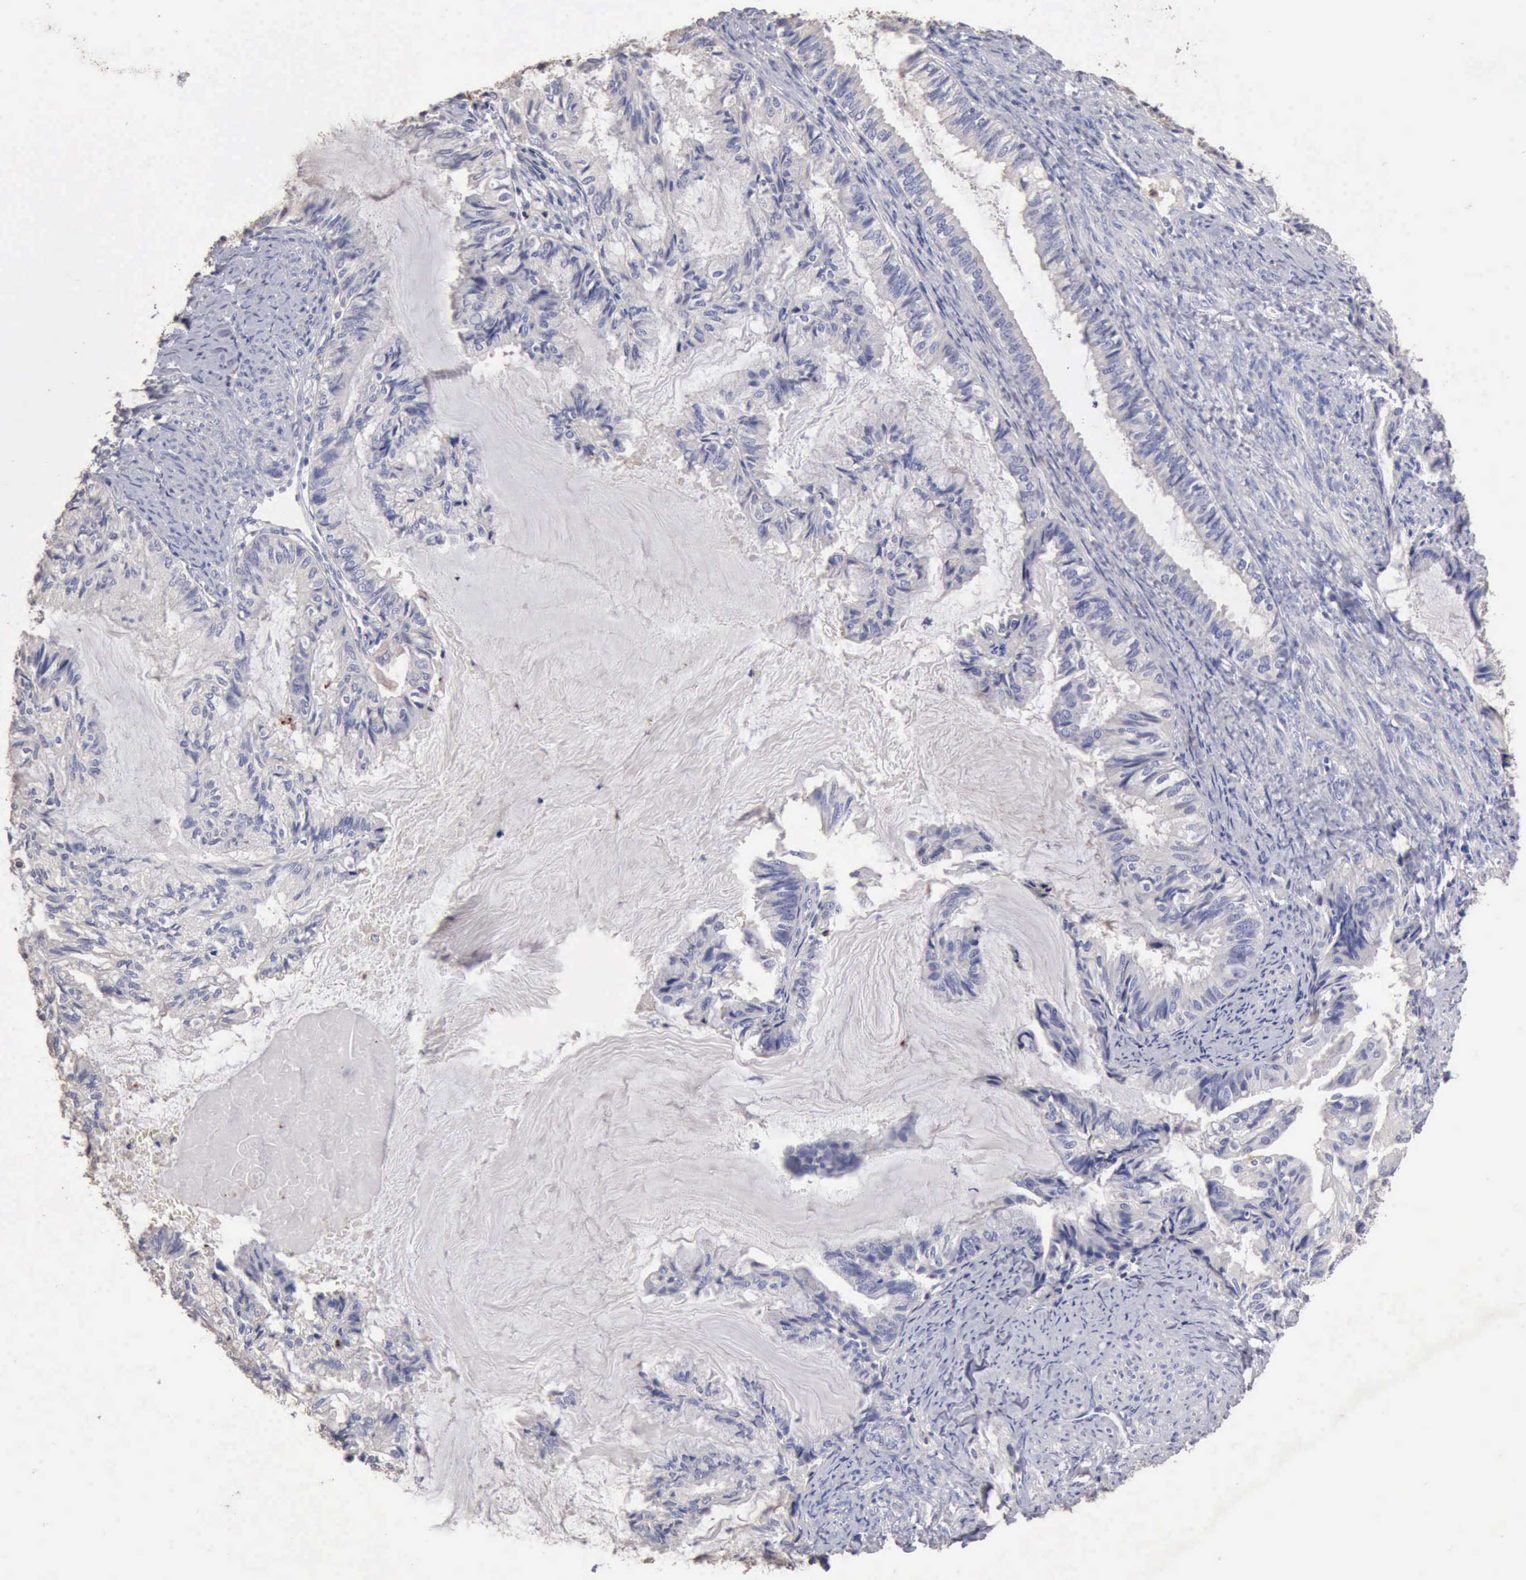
{"staining": {"intensity": "negative", "quantity": "none", "location": "none"}, "tissue": "endometrial cancer", "cell_type": "Tumor cells", "image_type": "cancer", "snomed": [{"axis": "morphology", "description": "Adenocarcinoma, NOS"}, {"axis": "topography", "description": "Endometrium"}], "caption": "Endometrial cancer was stained to show a protein in brown. There is no significant positivity in tumor cells.", "gene": "KRT6B", "patient": {"sex": "female", "age": 86}}